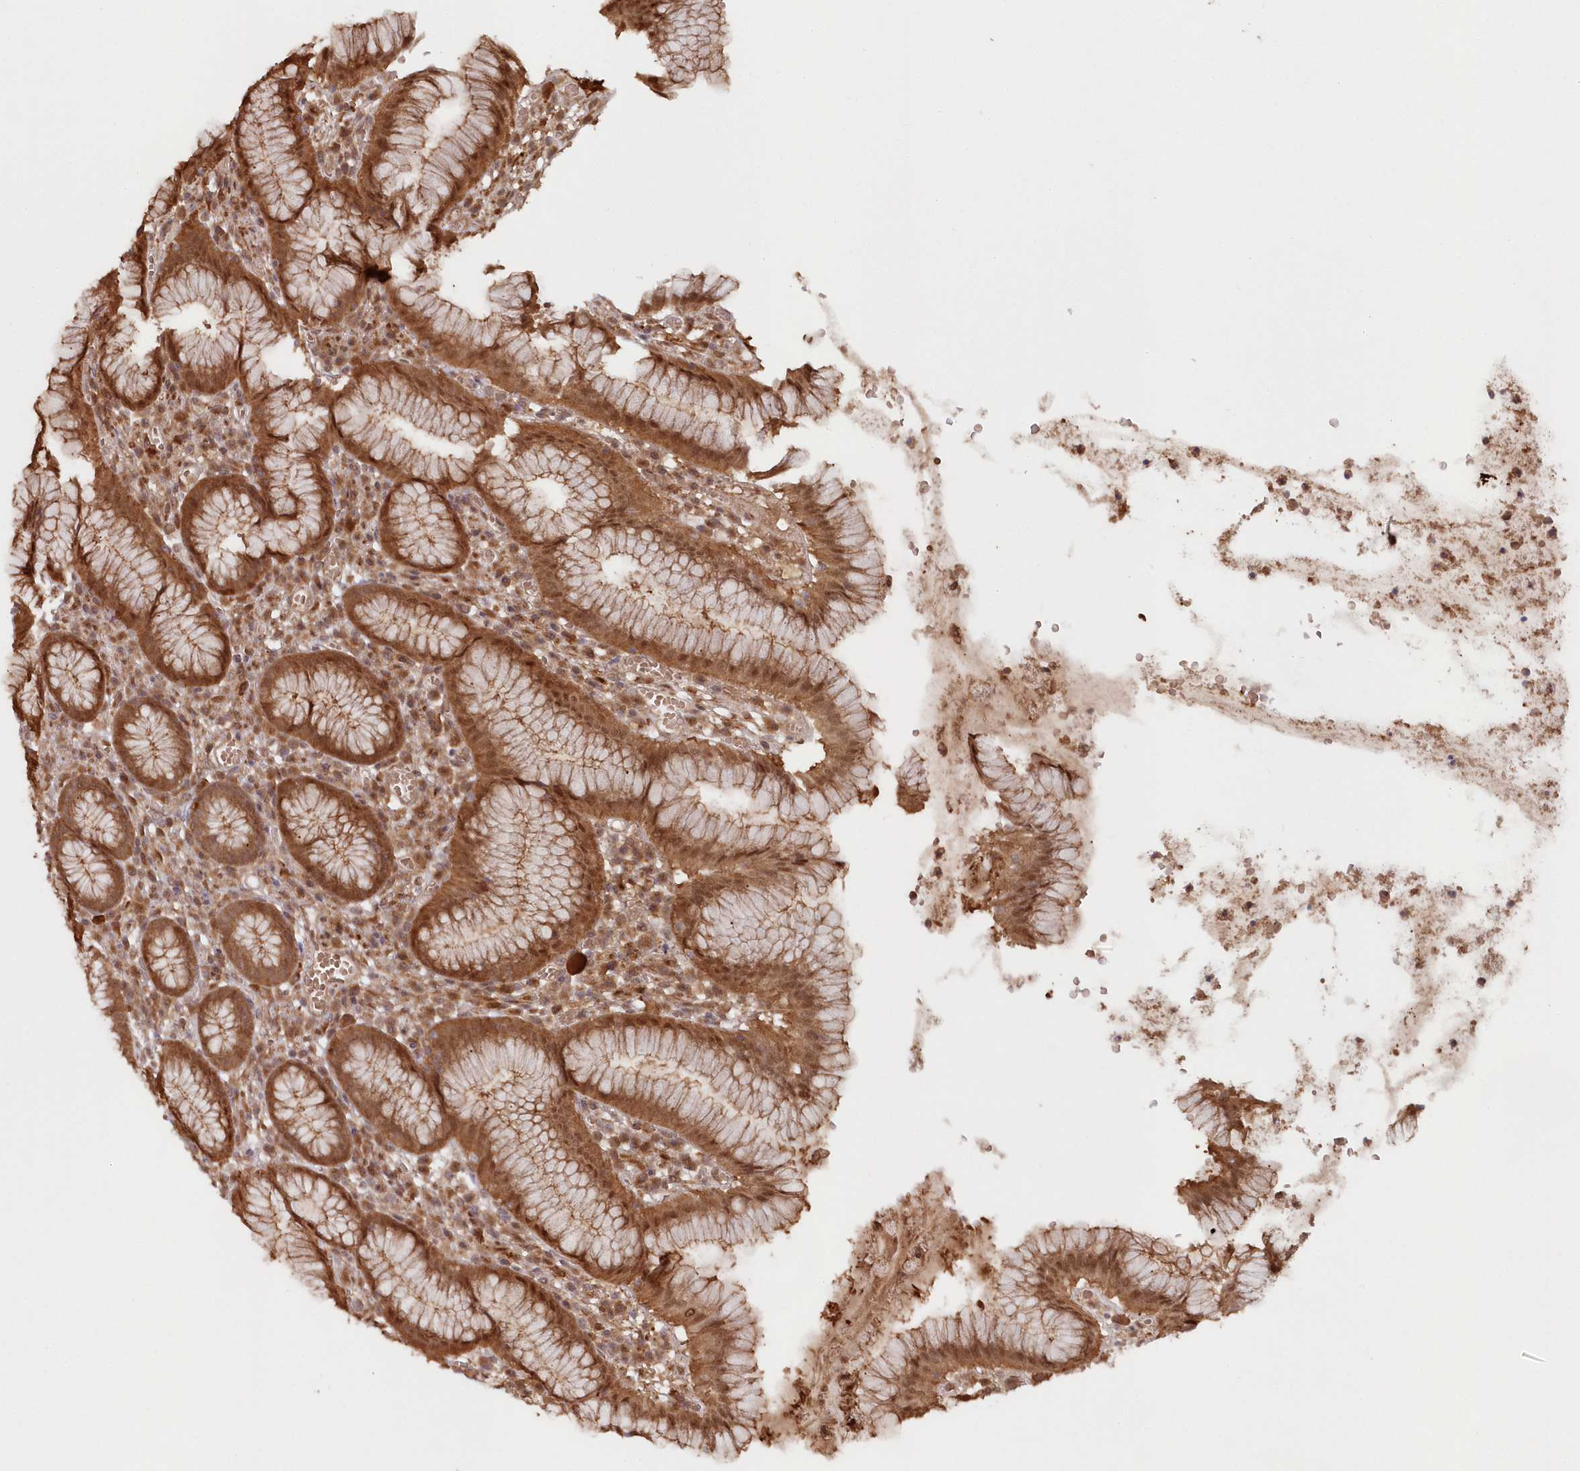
{"staining": {"intensity": "strong", "quantity": ">75%", "location": "cytoplasmic/membranous,nuclear"}, "tissue": "stomach", "cell_type": "Glandular cells", "image_type": "normal", "snomed": [{"axis": "morphology", "description": "Normal tissue, NOS"}, {"axis": "topography", "description": "Stomach"}], "caption": "Stomach stained with IHC demonstrates strong cytoplasmic/membranous,nuclear expression in approximately >75% of glandular cells.", "gene": "GBE1", "patient": {"sex": "male", "age": 55}}